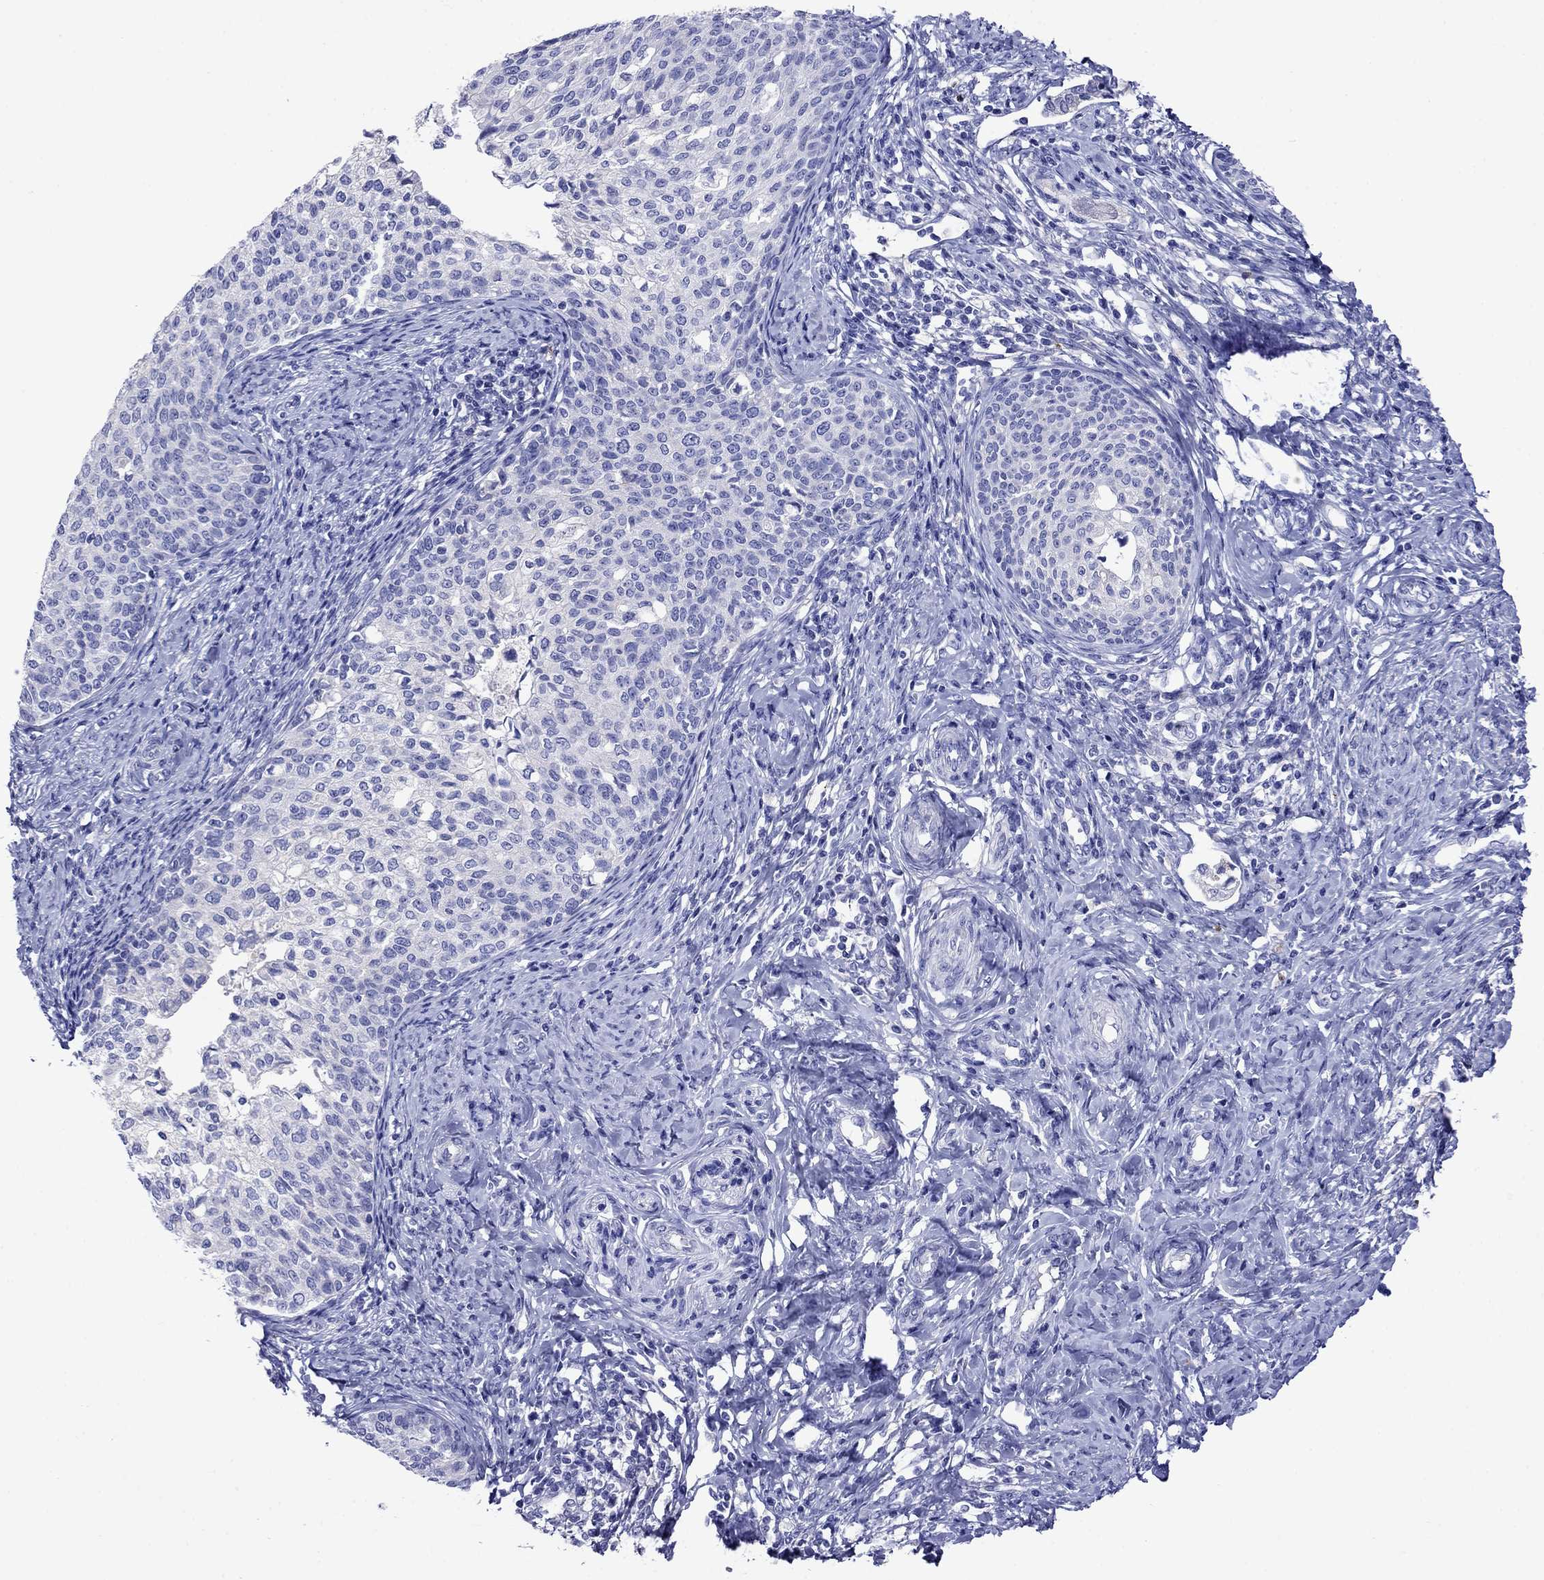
{"staining": {"intensity": "negative", "quantity": "none", "location": "none"}, "tissue": "cervical cancer", "cell_type": "Tumor cells", "image_type": "cancer", "snomed": [{"axis": "morphology", "description": "Squamous cell carcinoma, NOS"}, {"axis": "topography", "description": "Cervix"}], "caption": "This is a micrograph of IHC staining of squamous cell carcinoma (cervical), which shows no expression in tumor cells.", "gene": "SCG2", "patient": {"sex": "female", "age": 51}}